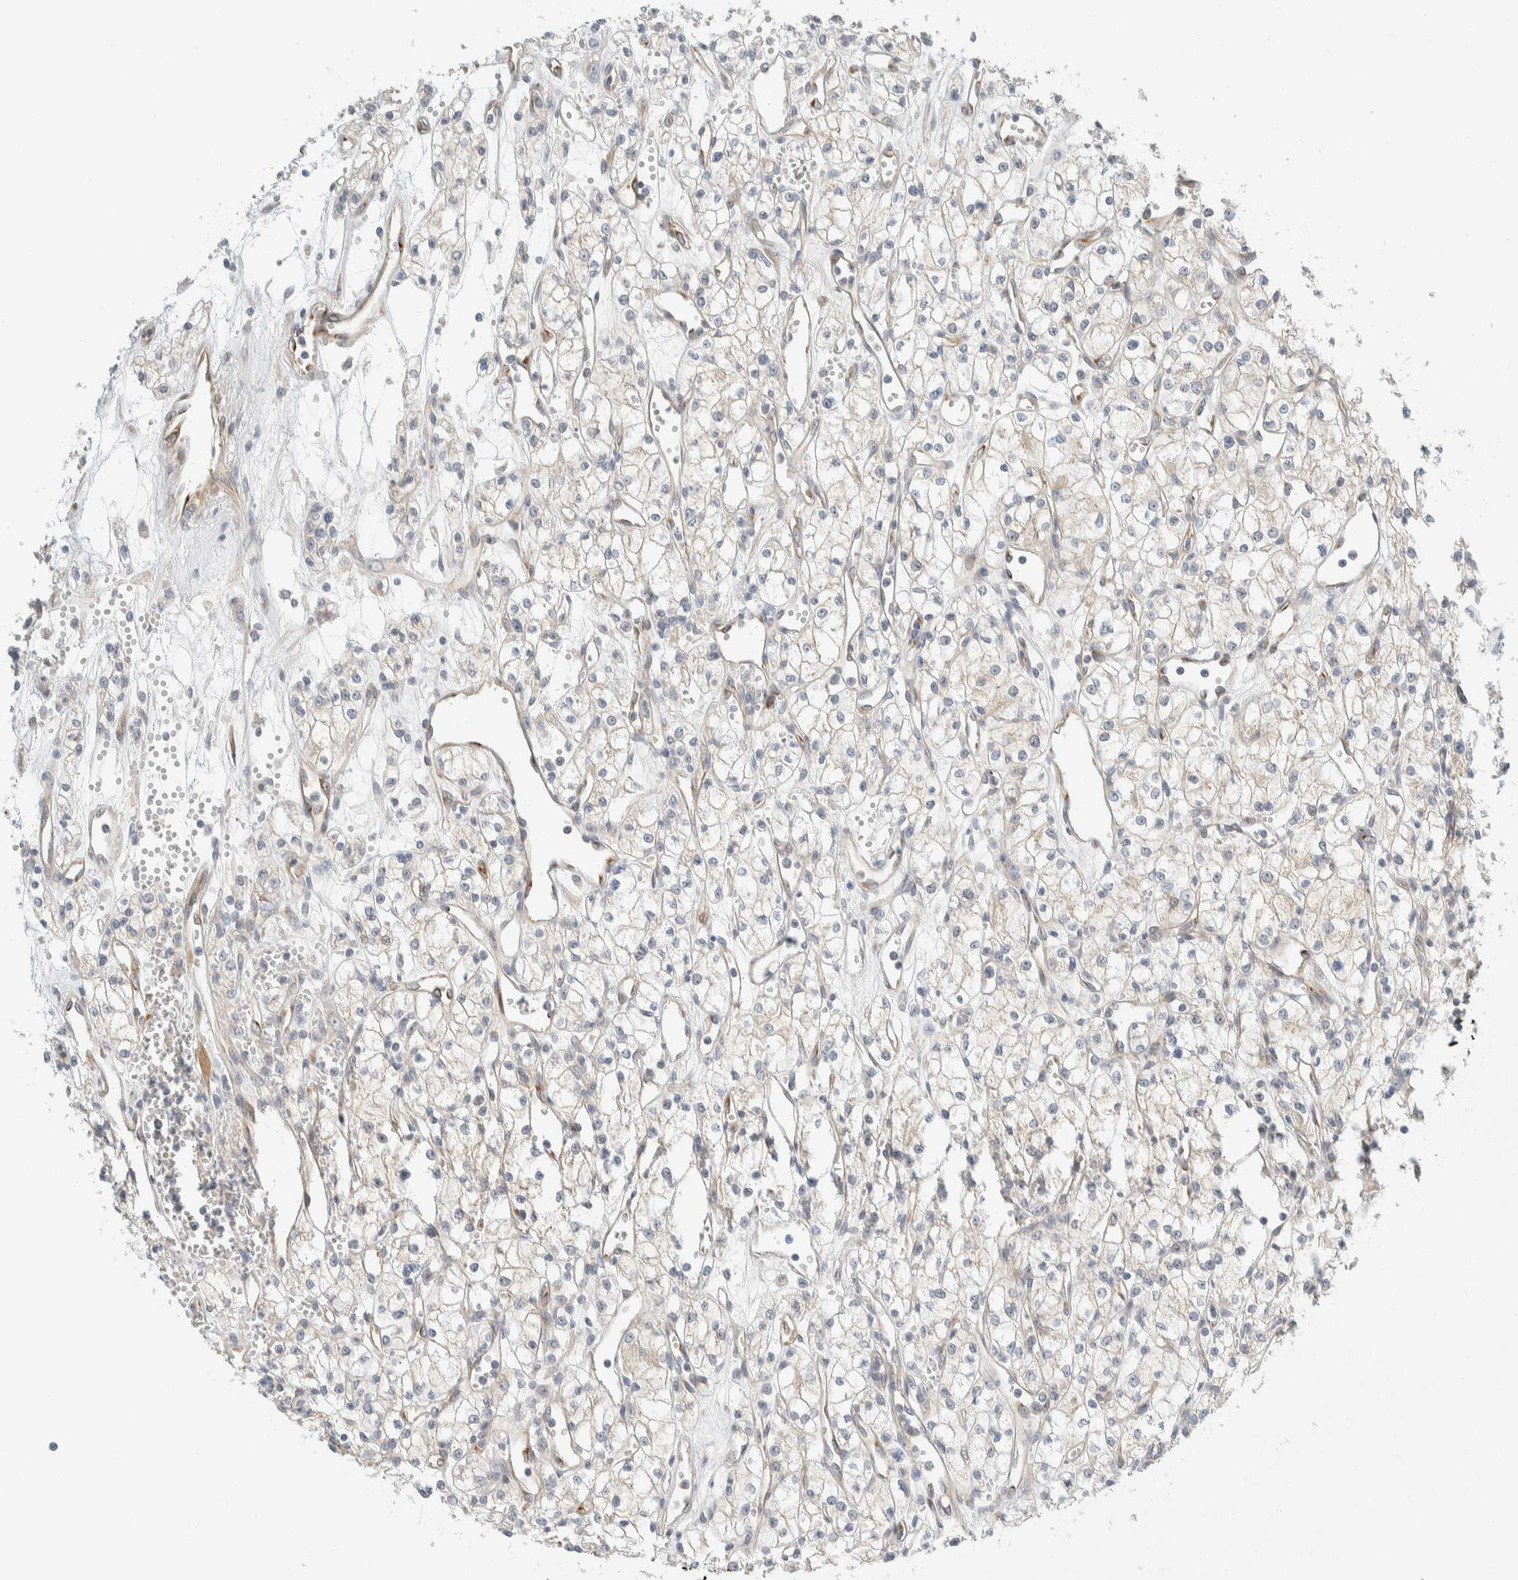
{"staining": {"intensity": "negative", "quantity": "none", "location": "none"}, "tissue": "renal cancer", "cell_type": "Tumor cells", "image_type": "cancer", "snomed": [{"axis": "morphology", "description": "Adenocarcinoma, NOS"}, {"axis": "topography", "description": "Kidney"}], "caption": "Immunohistochemical staining of renal adenocarcinoma exhibits no significant positivity in tumor cells.", "gene": "TMEM184B", "patient": {"sex": "male", "age": 59}}